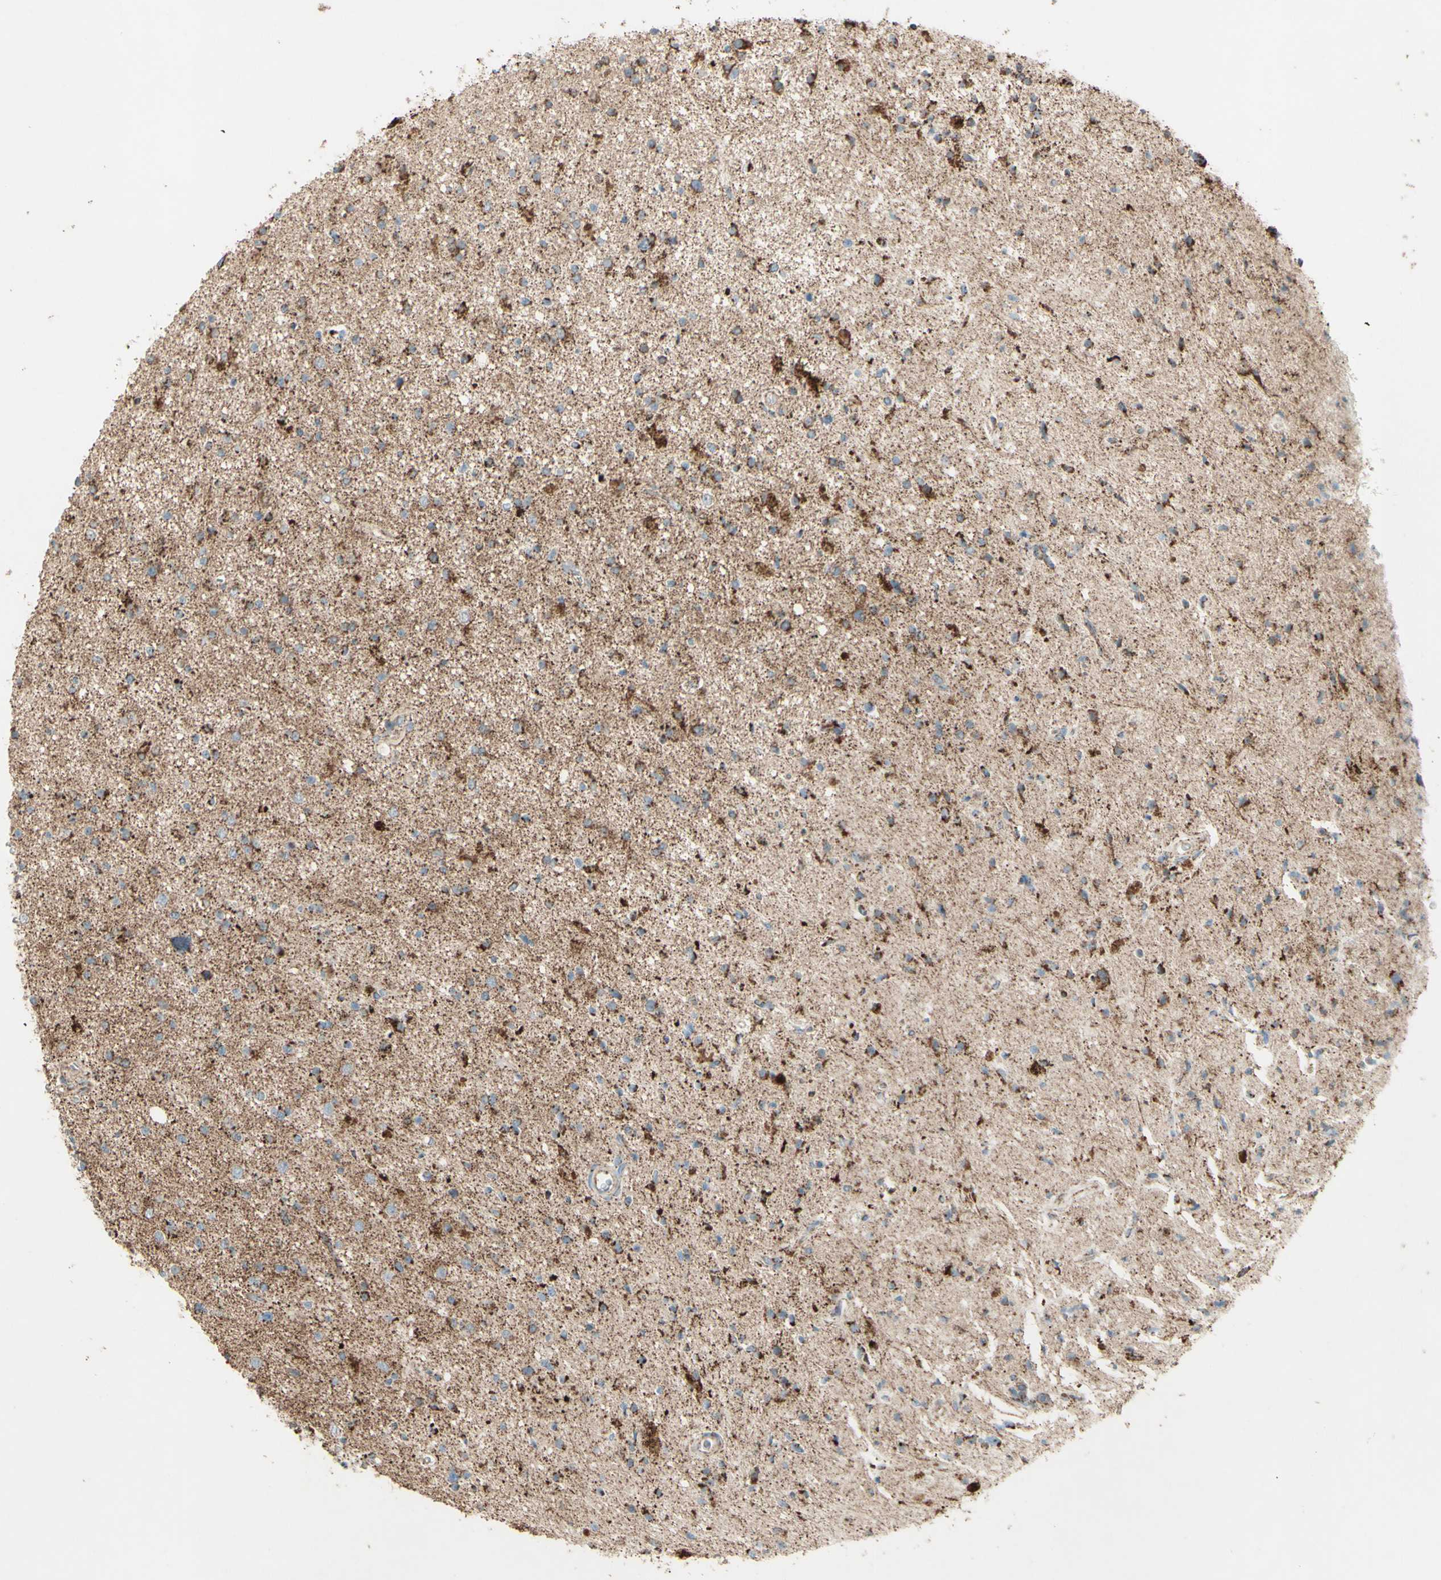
{"staining": {"intensity": "strong", "quantity": ">75%", "location": "cytoplasmic/membranous"}, "tissue": "glioma", "cell_type": "Tumor cells", "image_type": "cancer", "snomed": [{"axis": "morphology", "description": "Glioma, malignant, High grade"}, {"axis": "topography", "description": "Brain"}], "caption": "The immunohistochemical stain shows strong cytoplasmic/membranous staining in tumor cells of high-grade glioma (malignant) tissue. (Brightfield microscopy of DAB IHC at high magnification).", "gene": "RHOT1", "patient": {"sex": "male", "age": 33}}